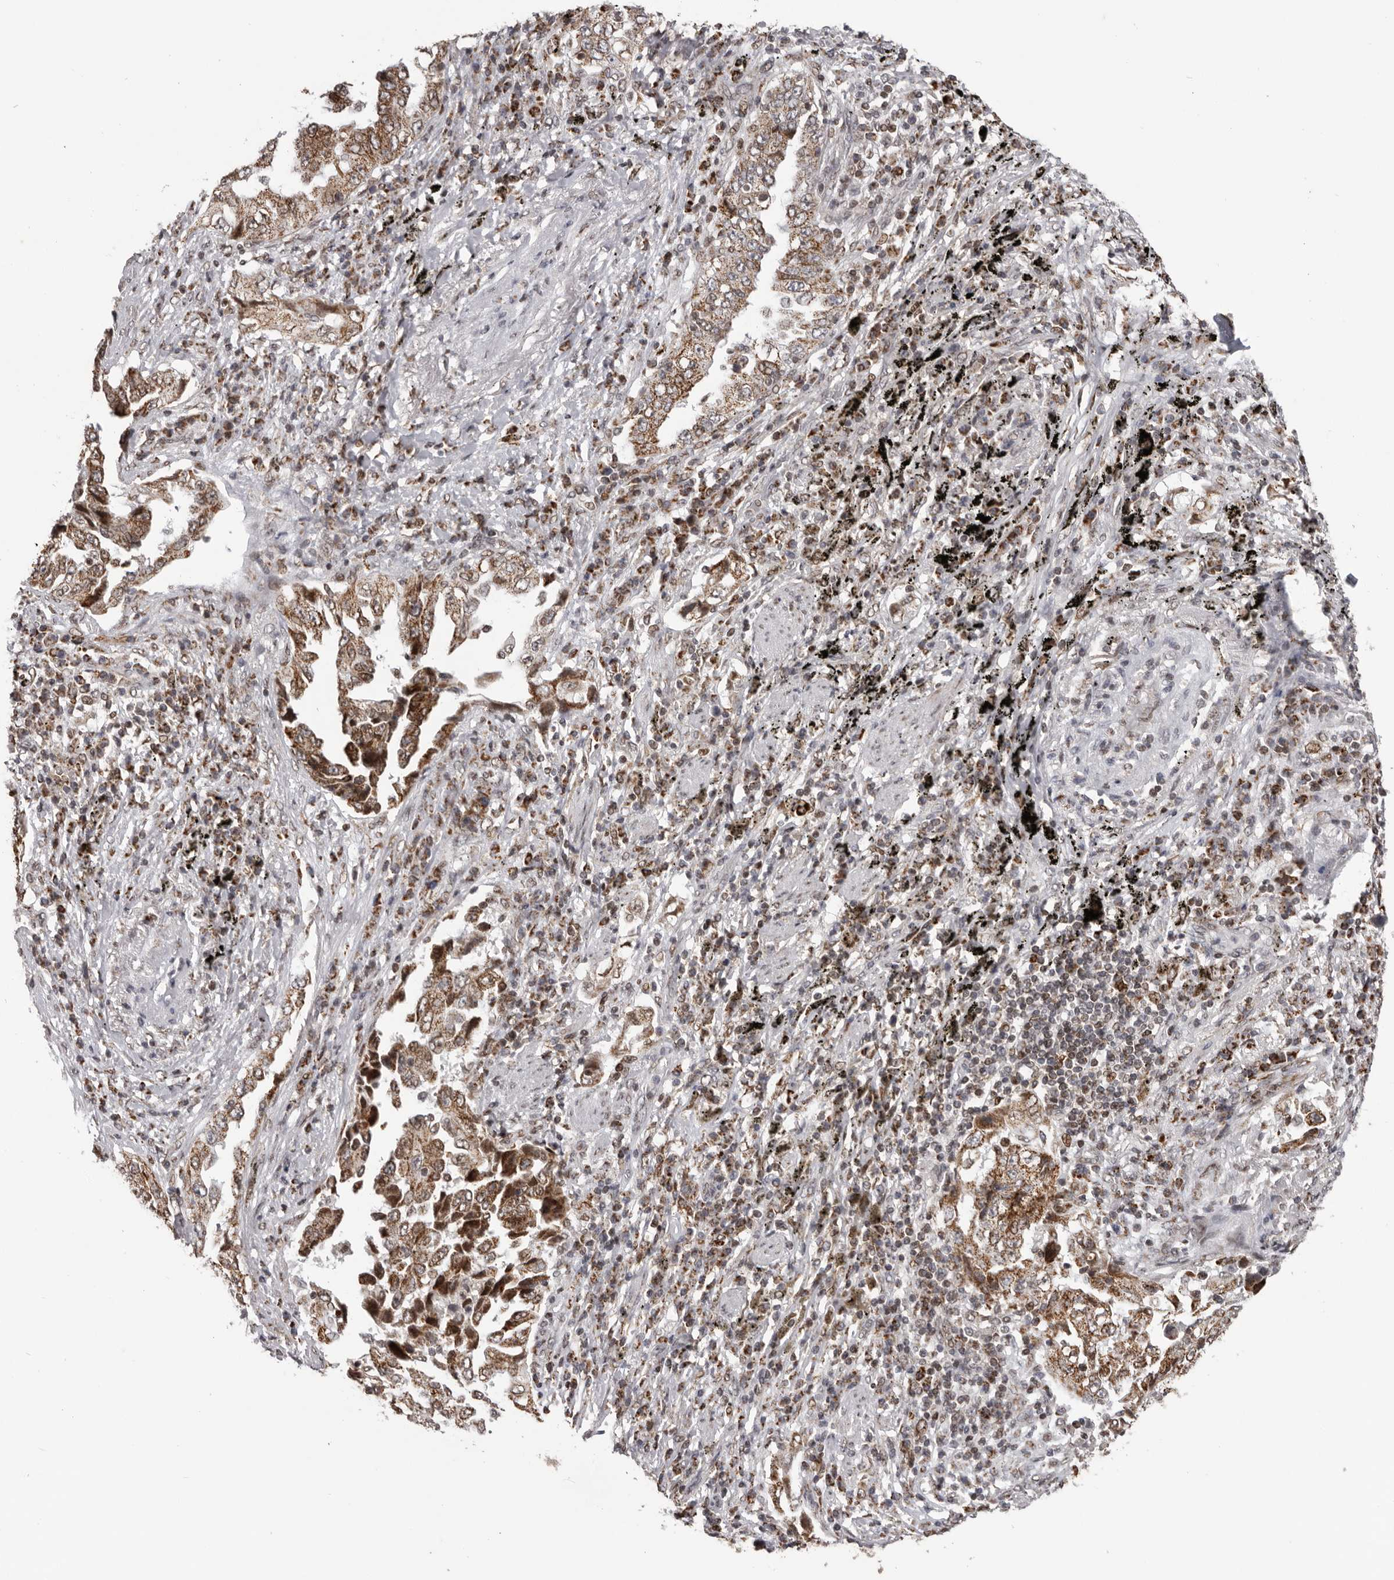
{"staining": {"intensity": "moderate", "quantity": ">75%", "location": "cytoplasmic/membranous"}, "tissue": "lung cancer", "cell_type": "Tumor cells", "image_type": "cancer", "snomed": [{"axis": "morphology", "description": "Adenocarcinoma, NOS"}, {"axis": "topography", "description": "Lung"}], "caption": "Lung cancer (adenocarcinoma) stained with DAB immunohistochemistry displays medium levels of moderate cytoplasmic/membranous positivity in approximately >75% of tumor cells.", "gene": "C17orf99", "patient": {"sex": "female", "age": 51}}